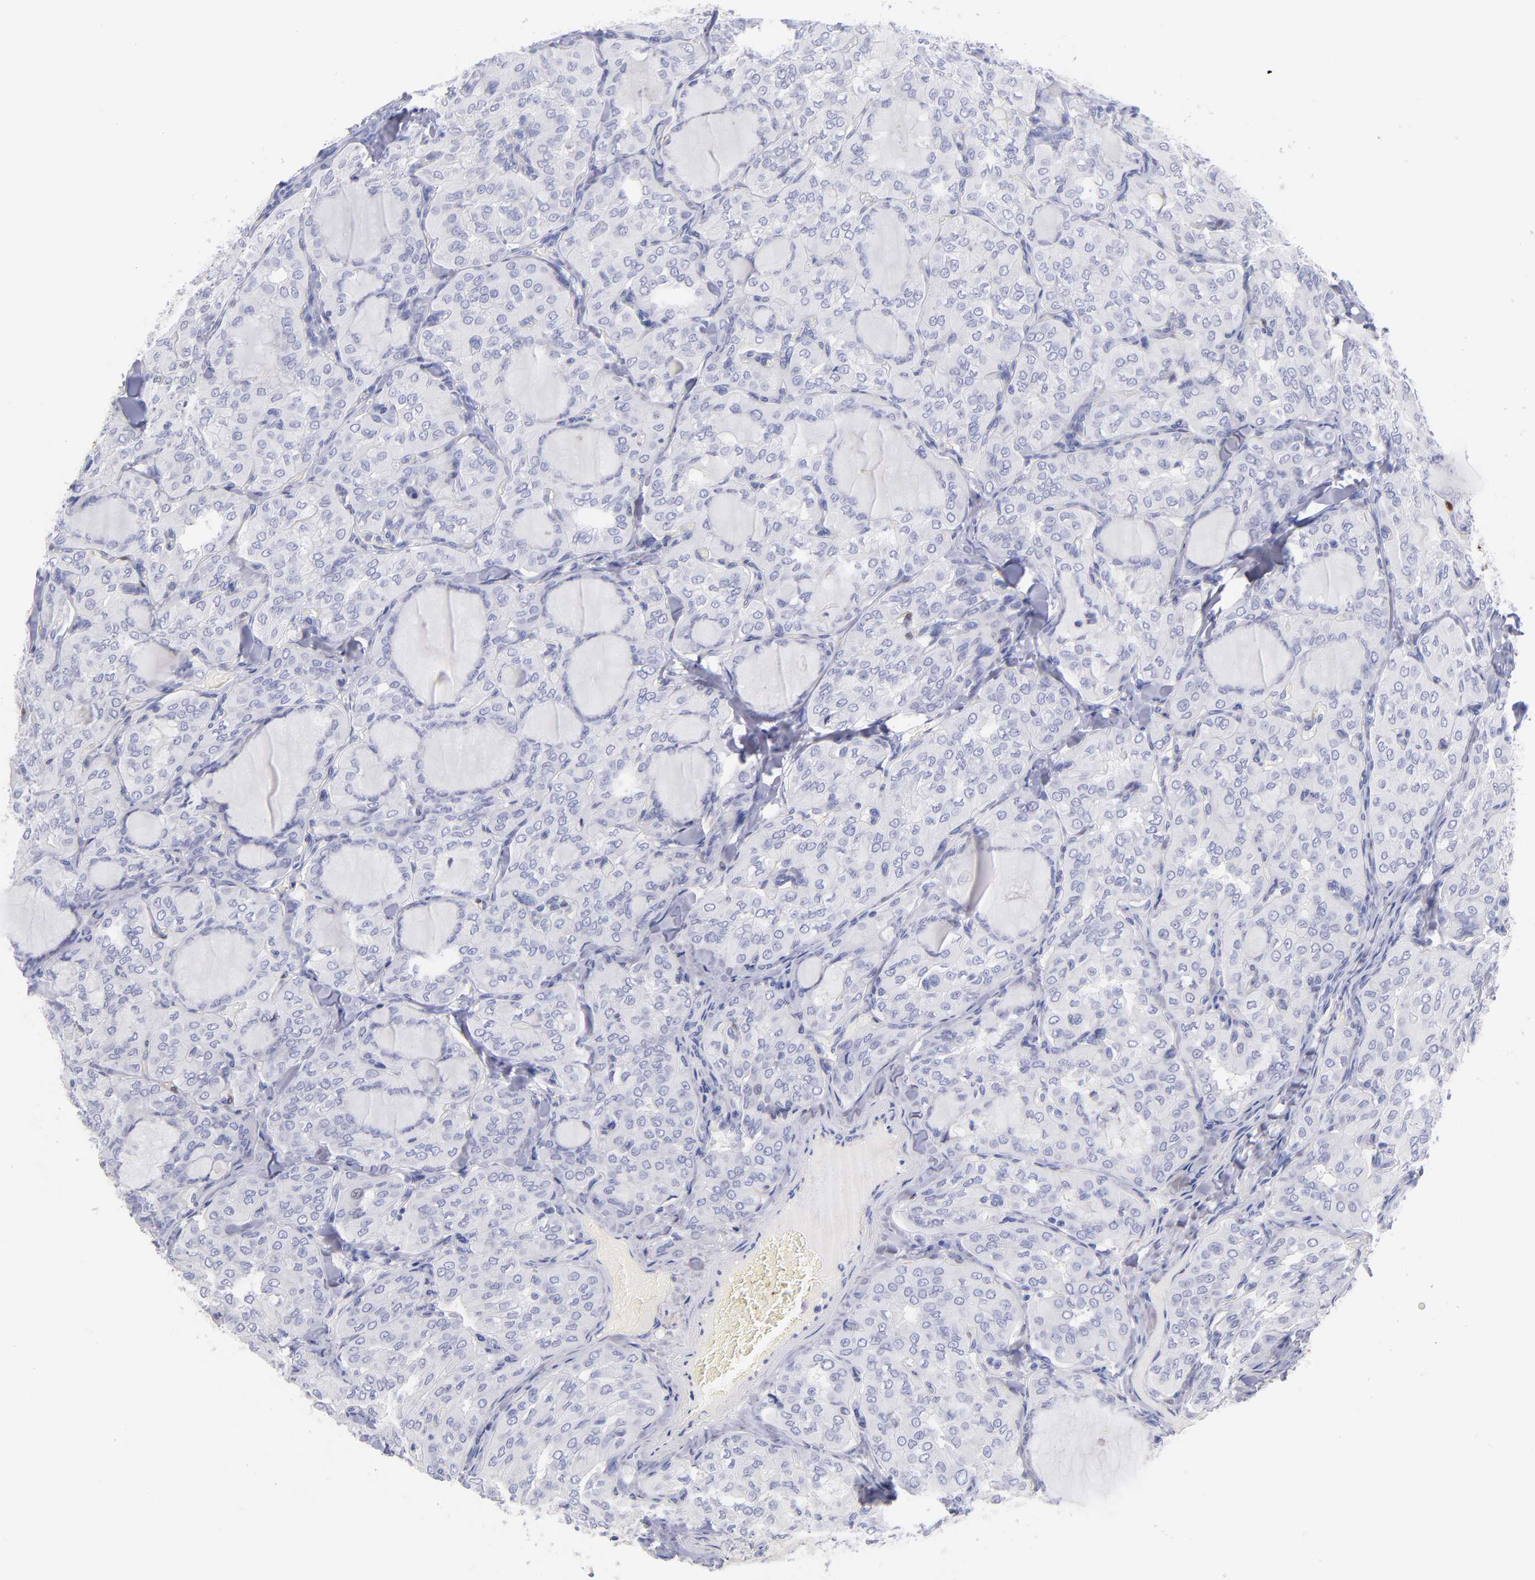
{"staining": {"intensity": "negative", "quantity": "none", "location": "none"}, "tissue": "thyroid cancer", "cell_type": "Tumor cells", "image_type": "cancer", "snomed": [{"axis": "morphology", "description": "Papillary adenocarcinoma, NOS"}, {"axis": "topography", "description": "Thyroid gland"}], "caption": "A high-resolution histopathology image shows immunohistochemistry staining of thyroid papillary adenocarcinoma, which demonstrates no significant staining in tumor cells.", "gene": "SCGN", "patient": {"sex": "male", "age": 20}}